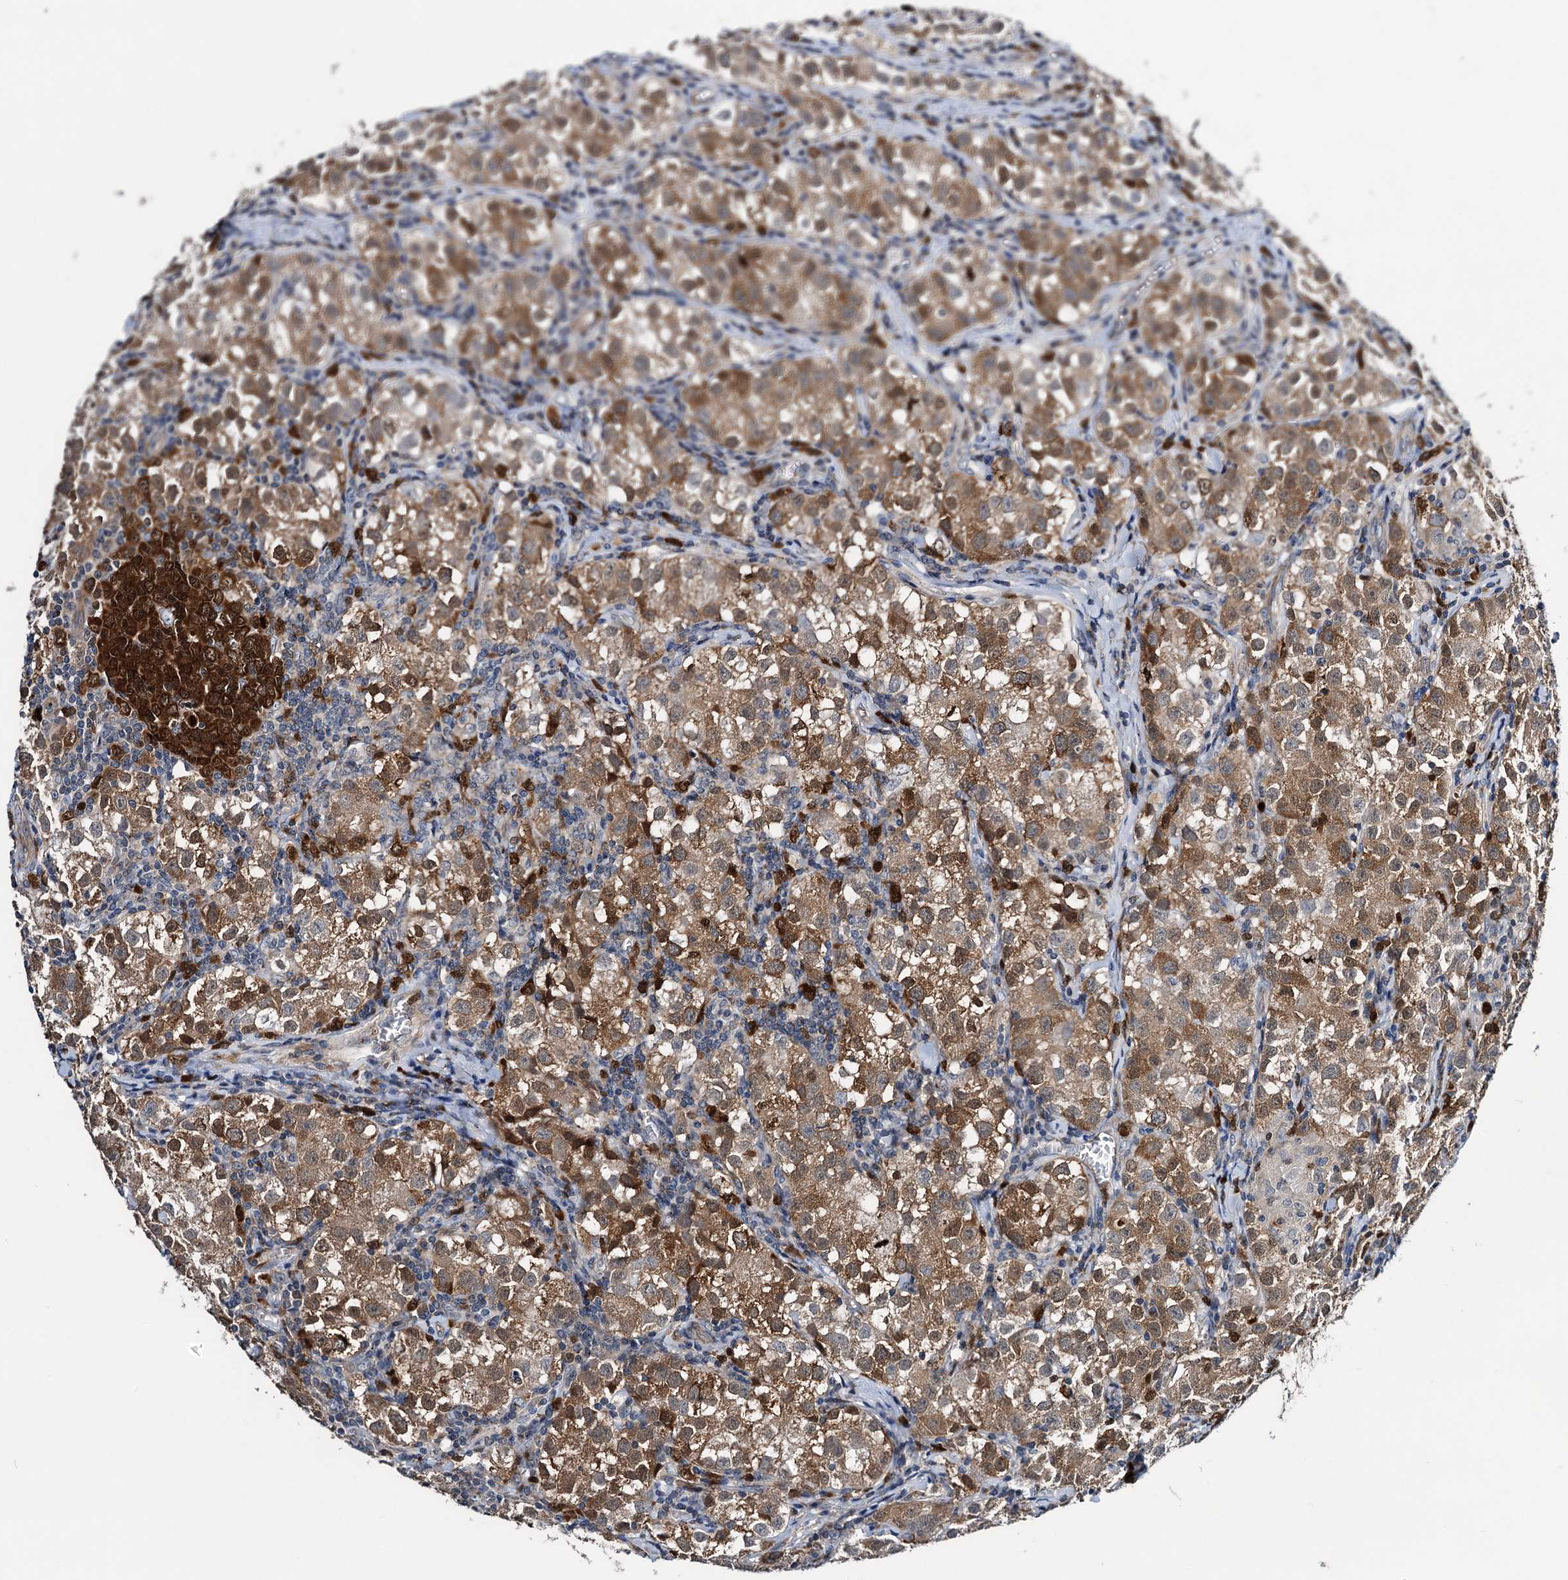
{"staining": {"intensity": "moderate", "quantity": ">75%", "location": "cytoplasmic/membranous"}, "tissue": "testis cancer", "cell_type": "Tumor cells", "image_type": "cancer", "snomed": [{"axis": "morphology", "description": "Seminoma, NOS"}, {"axis": "morphology", "description": "Carcinoma, Embryonal, NOS"}, {"axis": "topography", "description": "Testis"}], "caption": "Protein staining of testis seminoma tissue shows moderate cytoplasmic/membranous positivity in about >75% of tumor cells.", "gene": "NCAPD2", "patient": {"sex": "male", "age": 43}}